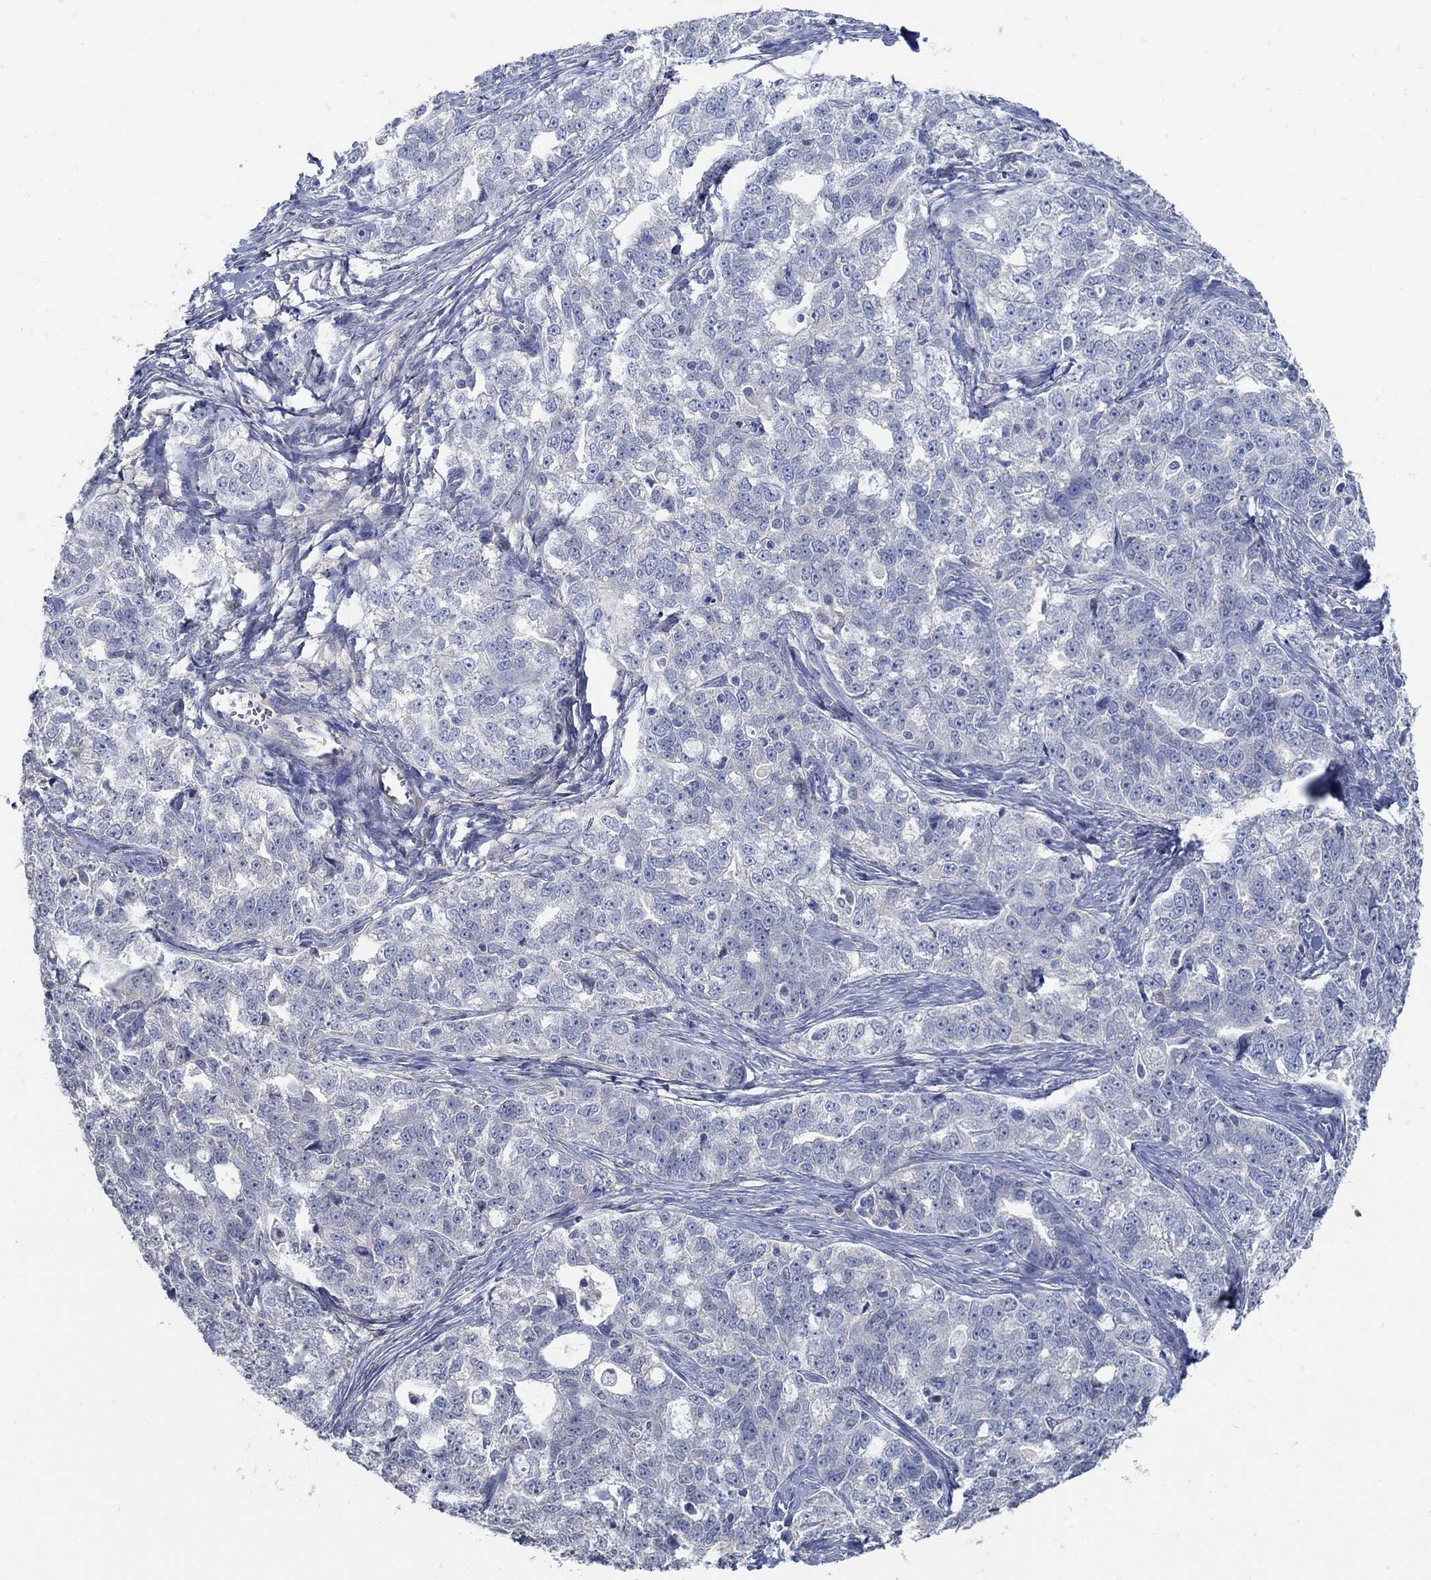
{"staining": {"intensity": "negative", "quantity": "none", "location": "none"}, "tissue": "ovarian cancer", "cell_type": "Tumor cells", "image_type": "cancer", "snomed": [{"axis": "morphology", "description": "Cystadenocarcinoma, serous, NOS"}, {"axis": "topography", "description": "Ovary"}], "caption": "Immunohistochemistry (IHC) of human ovarian serous cystadenocarcinoma displays no staining in tumor cells. (Stains: DAB (3,3'-diaminobenzidine) IHC with hematoxylin counter stain, Microscopy: brightfield microscopy at high magnification).", "gene": "PCDH11X", "patient": {"sex": "female", "age": 51}}